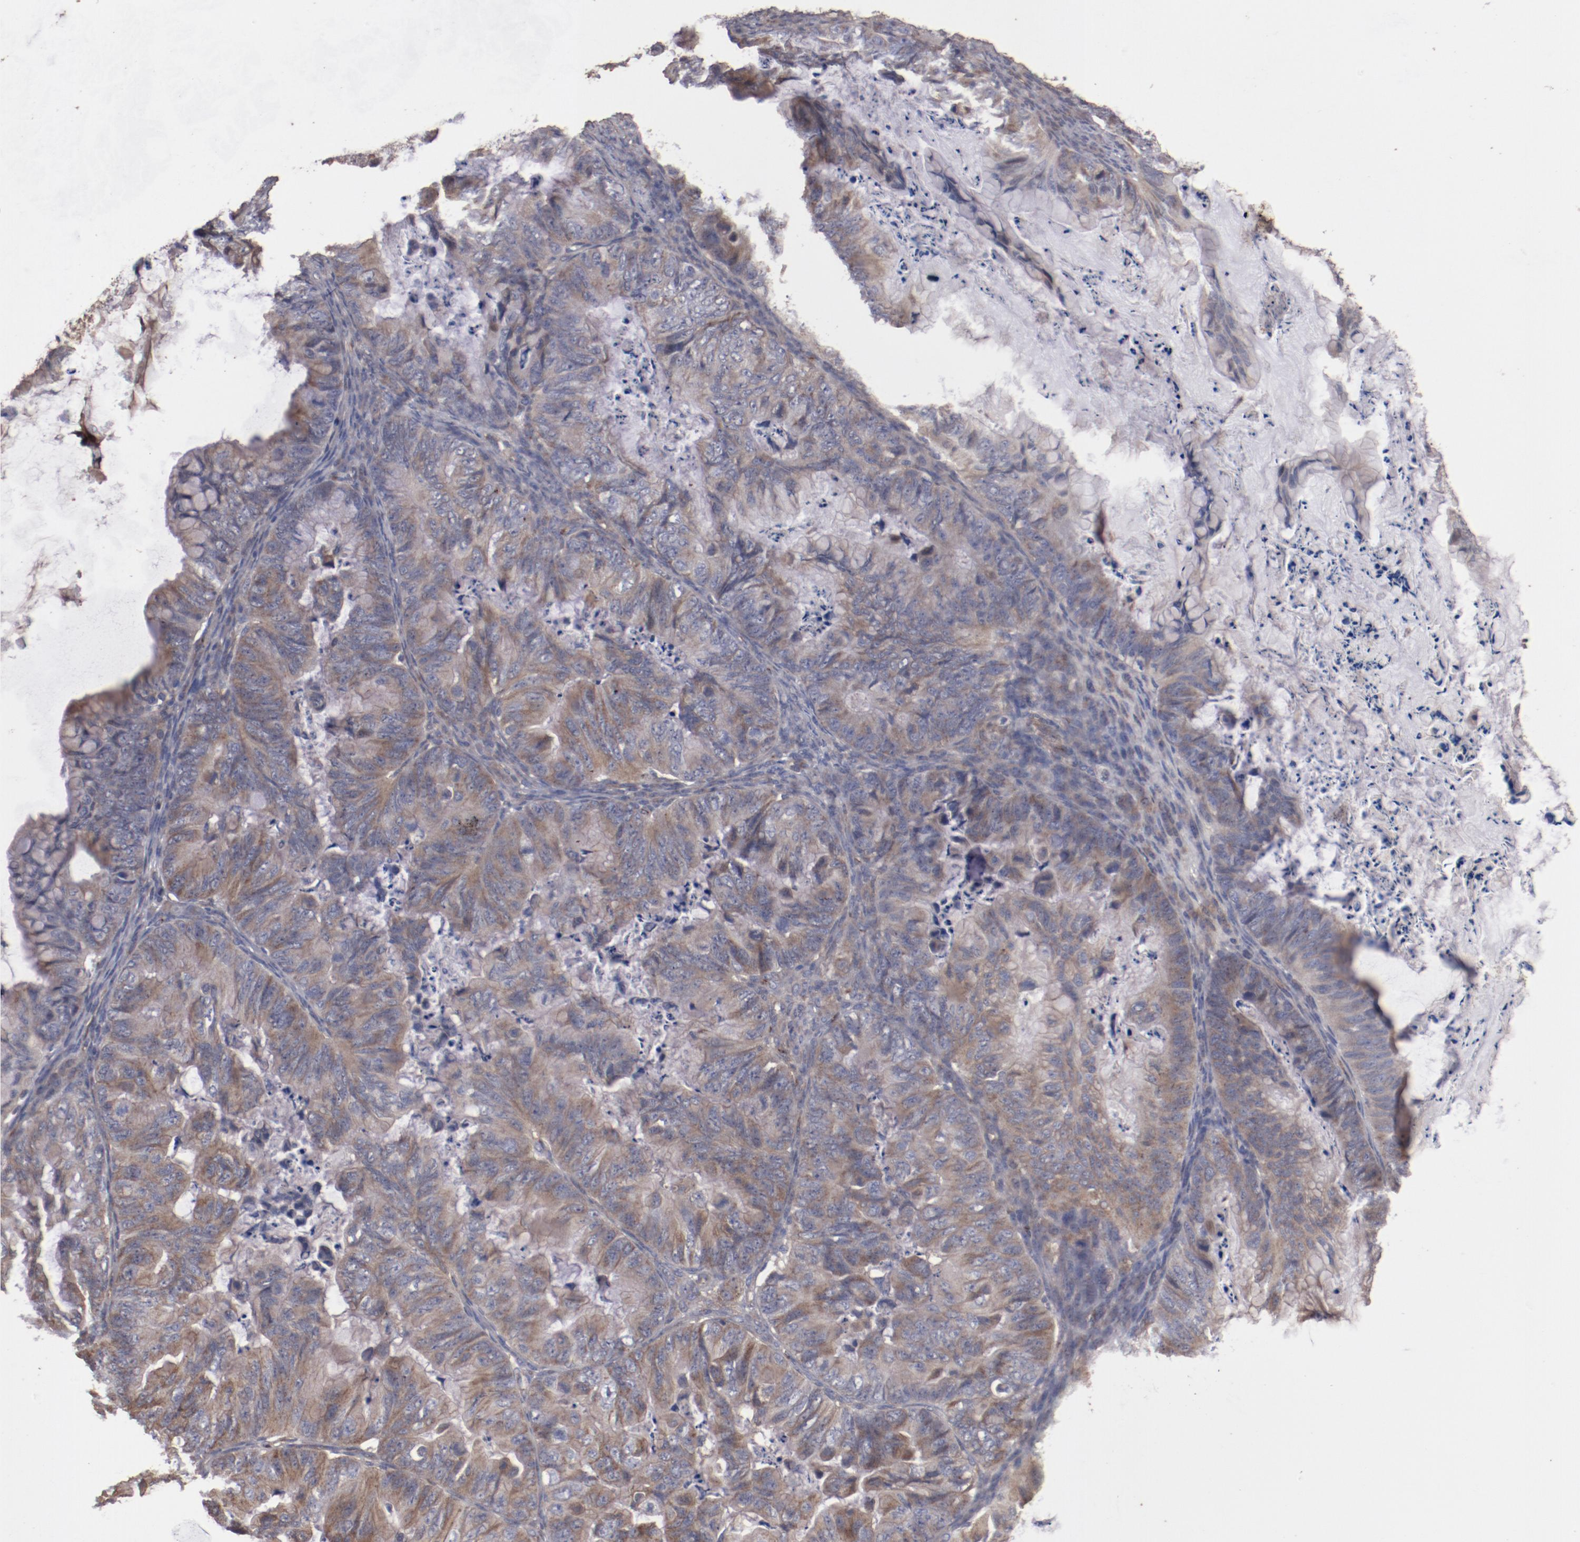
{"staining": {"intensity": "moderate", "quantity": ">75%", "location": "cytoplasmic/membranous"}, "tissue": "ovarian cancer", "cell_type": "Tumor cells", "image_type": "cancer", "snomed": [{"axis": "morphology", "description": "Cystadenocarcinoma, mucinous, NOS"}, {"axis": "topography", "description": "Ovary"}], "caption": "Immunohistochemistry histopathology image of human ovarian cancer (mucinous cystadenocarcinoma) stained for a protein (brown), which exhibits medium levels of moderate cytoplasmic/membranous expression in approximately >75% of tumor cells.", "gene": "DIPK2B", "patient": {"sex": "female", "age": 36}}